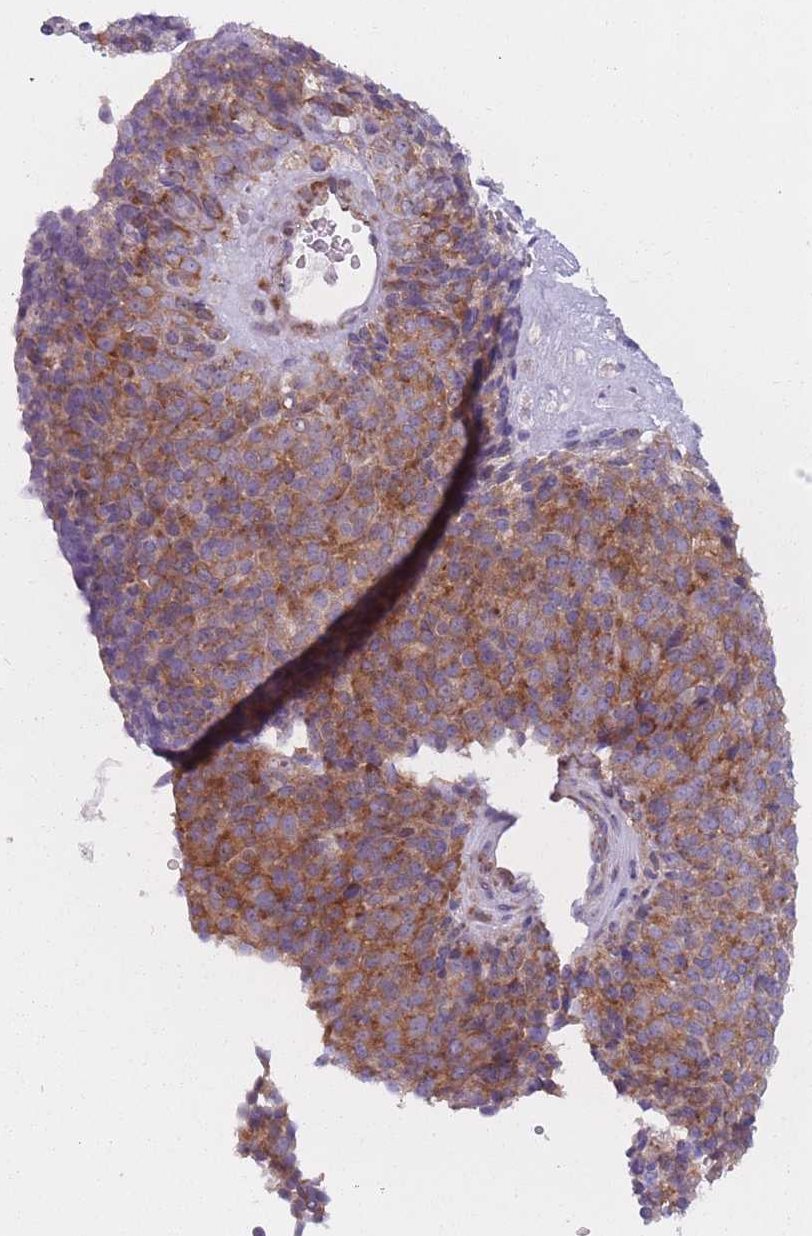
{"staining": {"intensity": "moderate", "quantity": ">75%", "location": "cytoplasmic/membranous"}, "tissue": "melanoma", "cell_type": "Tumor cells", "image_type": "cancer", "snomed": [{"axis": "morphology", "description": "Malignant melanoma, Metastatic site"}, {"axis": "topography", "description": "Brain"}], "caption": "A high-resolution photomicrograph shows immunohistochemistry (IHC) staining of melanoma, which displays moderate cytoplasmic/membranous staining in approximately >75% of tumor cells.", "gene": "RPL18", "patient": {"sex": "female", "age": 56}}